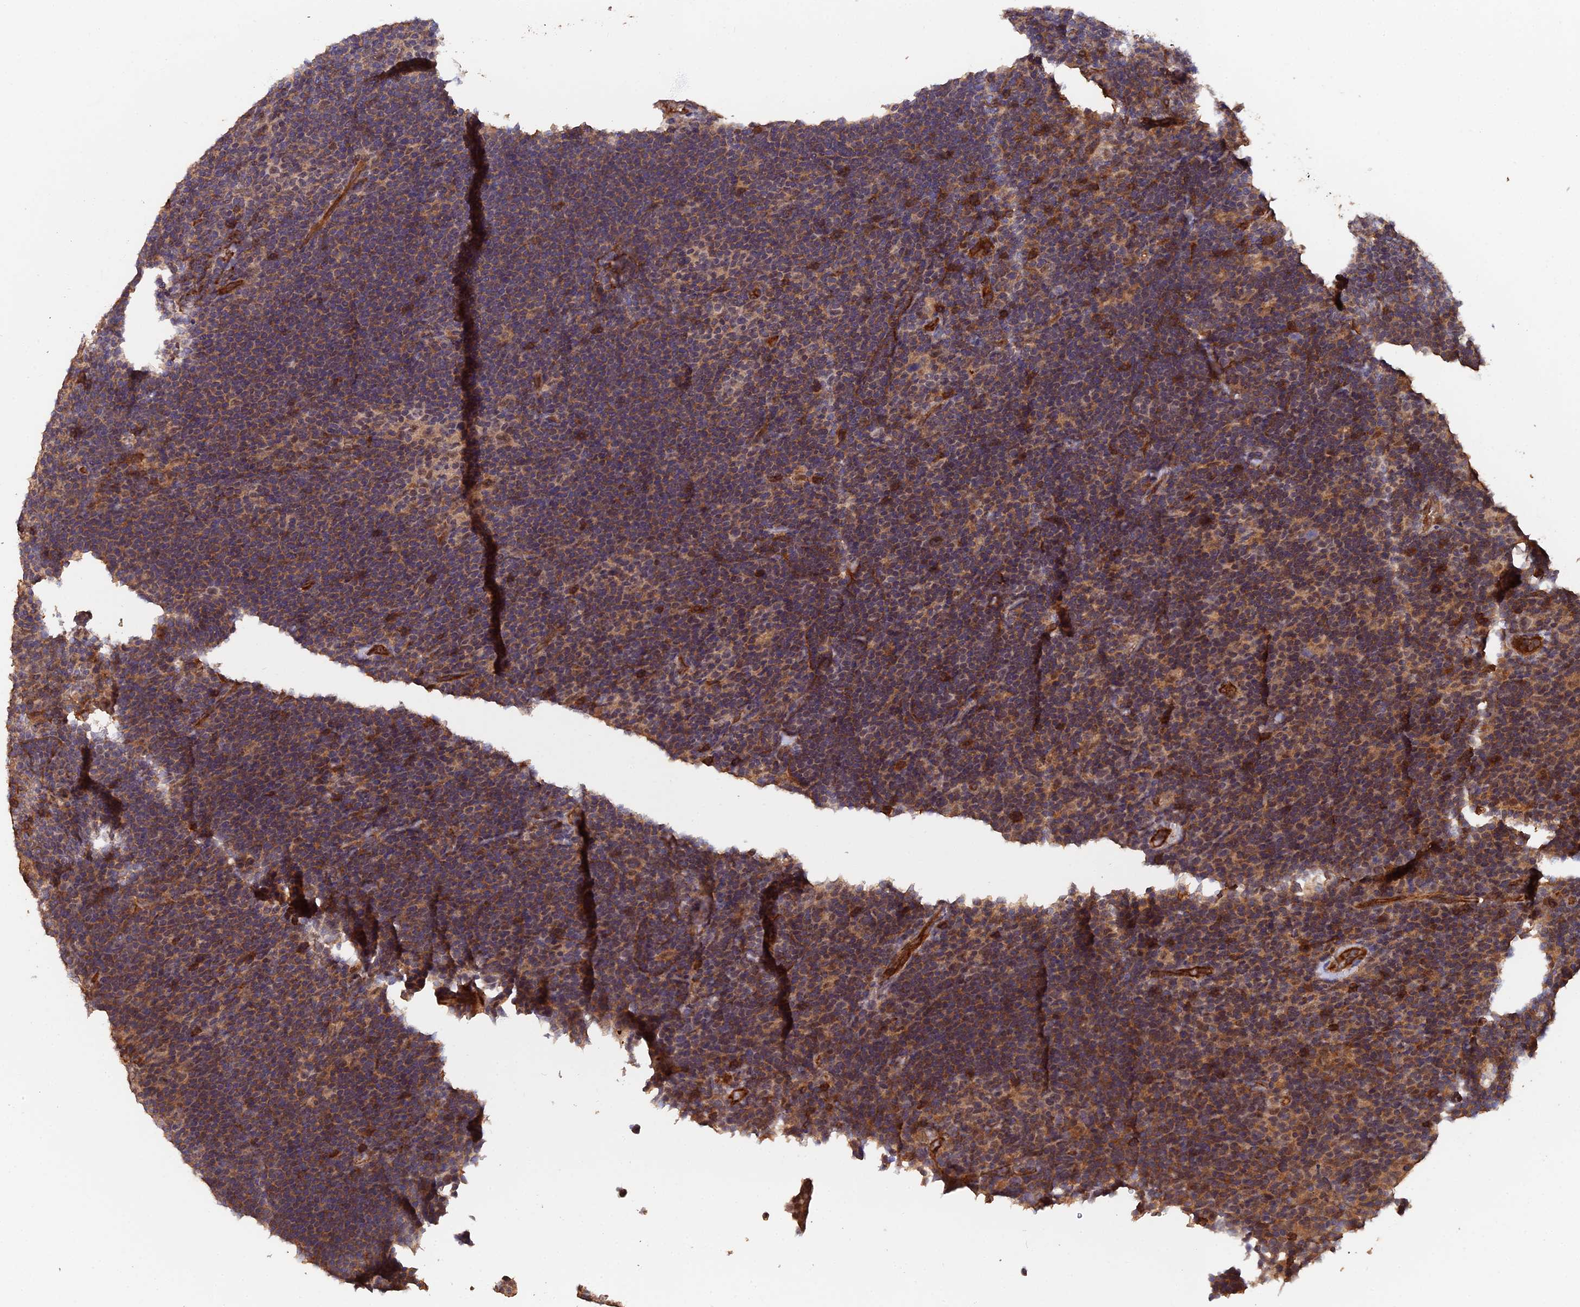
{"staining": {"intensity": "negative", "quantity": "none", "location": "none"}, "tissue": "lymphoma", "cell_type": "Tumor cells", "image_type": "cancer", "snomed": [{"axis": "morphology", "description": "Hodgkin's disease, NOS"}, {"axis": "topography", "description": "Lymph node"}], "caption": "Tumor cells show no significant staining in lymphoma.", "gene": "RALGAPA2", "patient": {"sex": "female", "age": 57}}